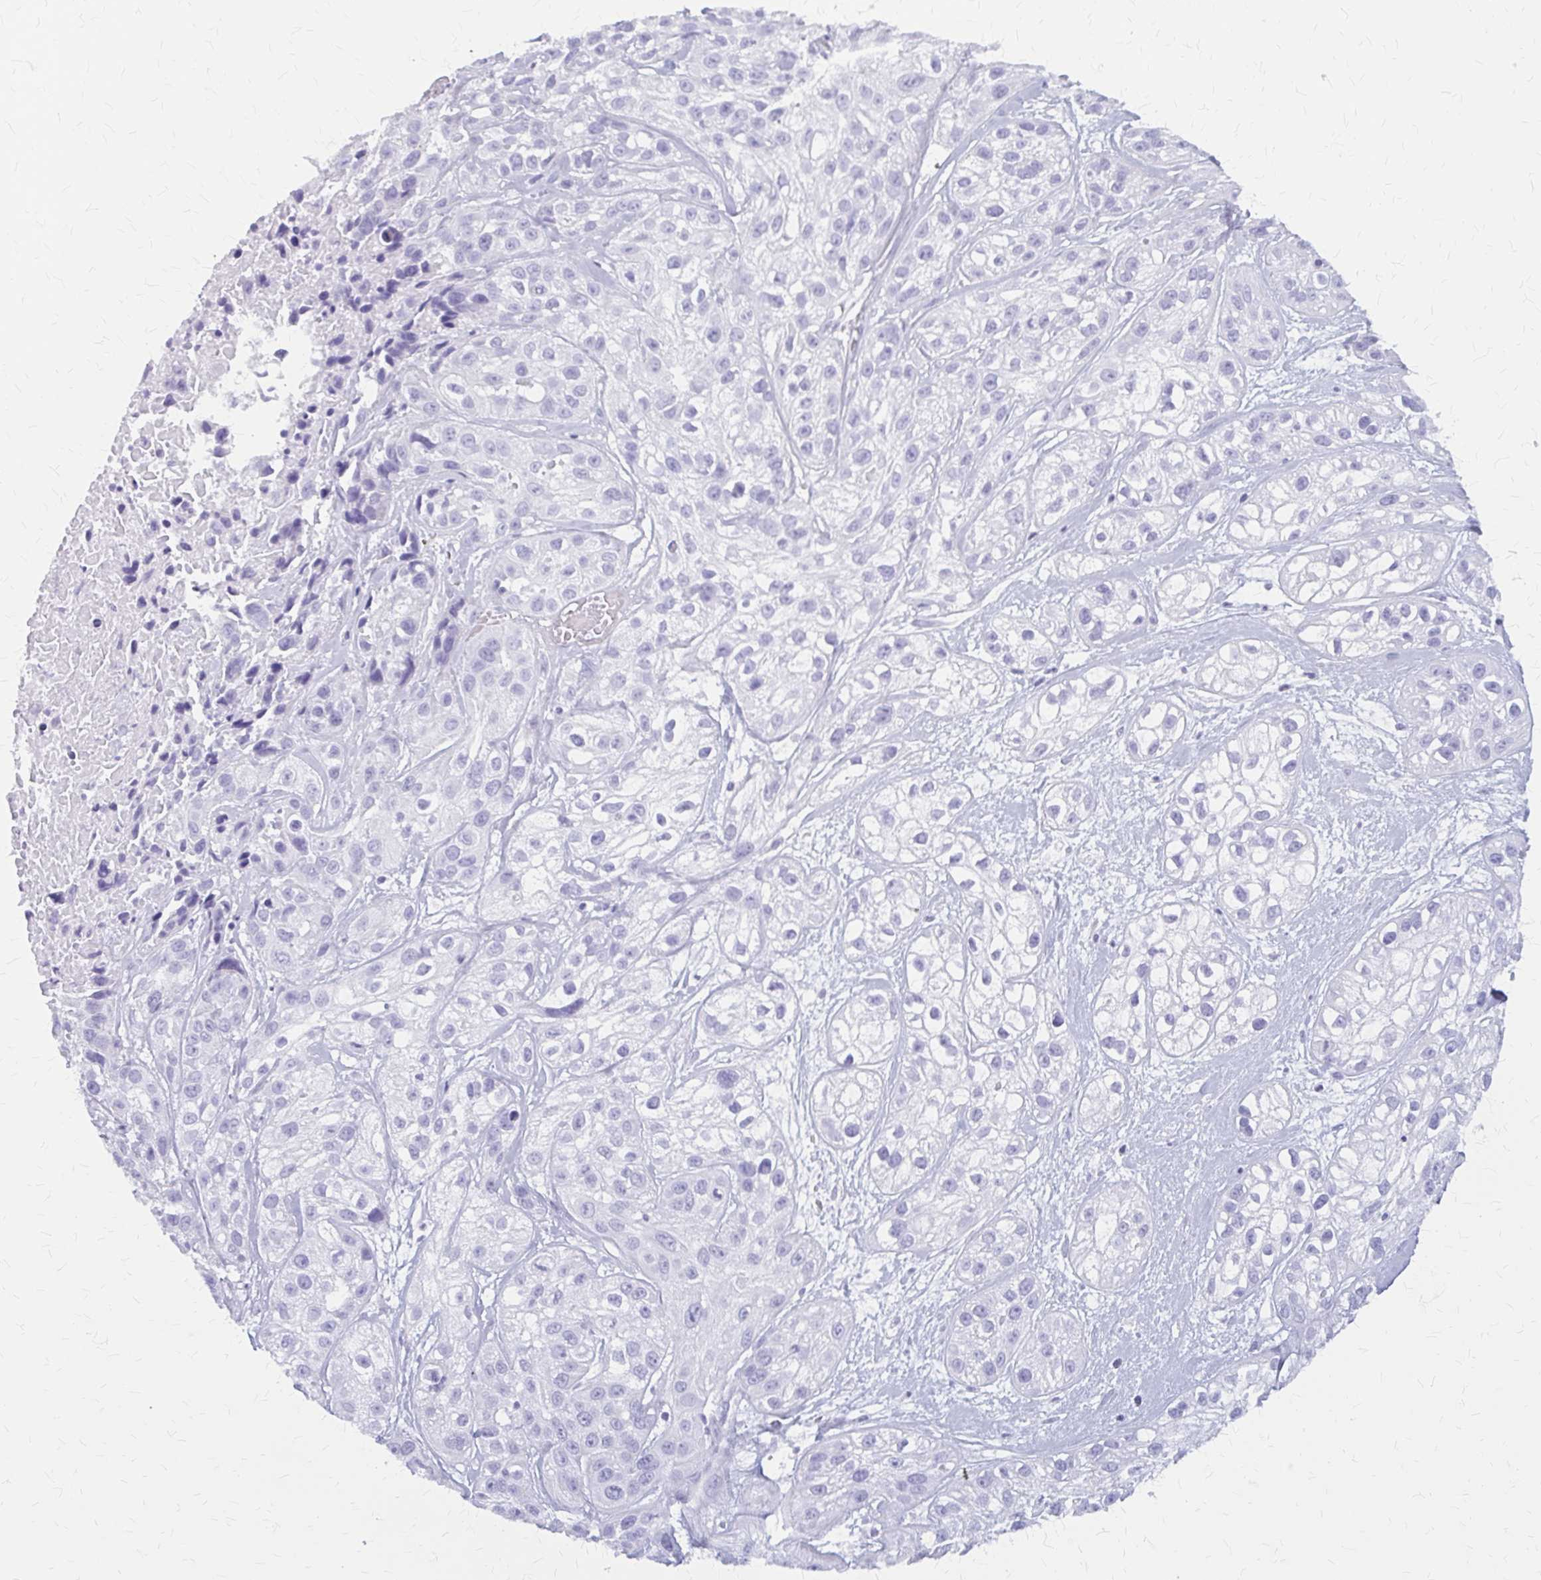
{"staining": {"intensity": "negative", "quantity": "none", "location": "none"}, "tissue": "skin cancer", "cell_type": "Tumor cells", "image_type": "cancer", "snomed": [{"axis": "morphology", "description": "Squamous cell carcinoma, NOS"}, {"axis": "topography", "description": "Skin"}], "caption": "Immunohistochemical staining of skin cancer (squamous cell carcinoma) exhibits no significant positivity in tumor cells. (DAB immunohistochemistry with hematoxylin counter stain).", "gene": "KLHDC7A", "patient": {"sex": "male", "age": 82}}